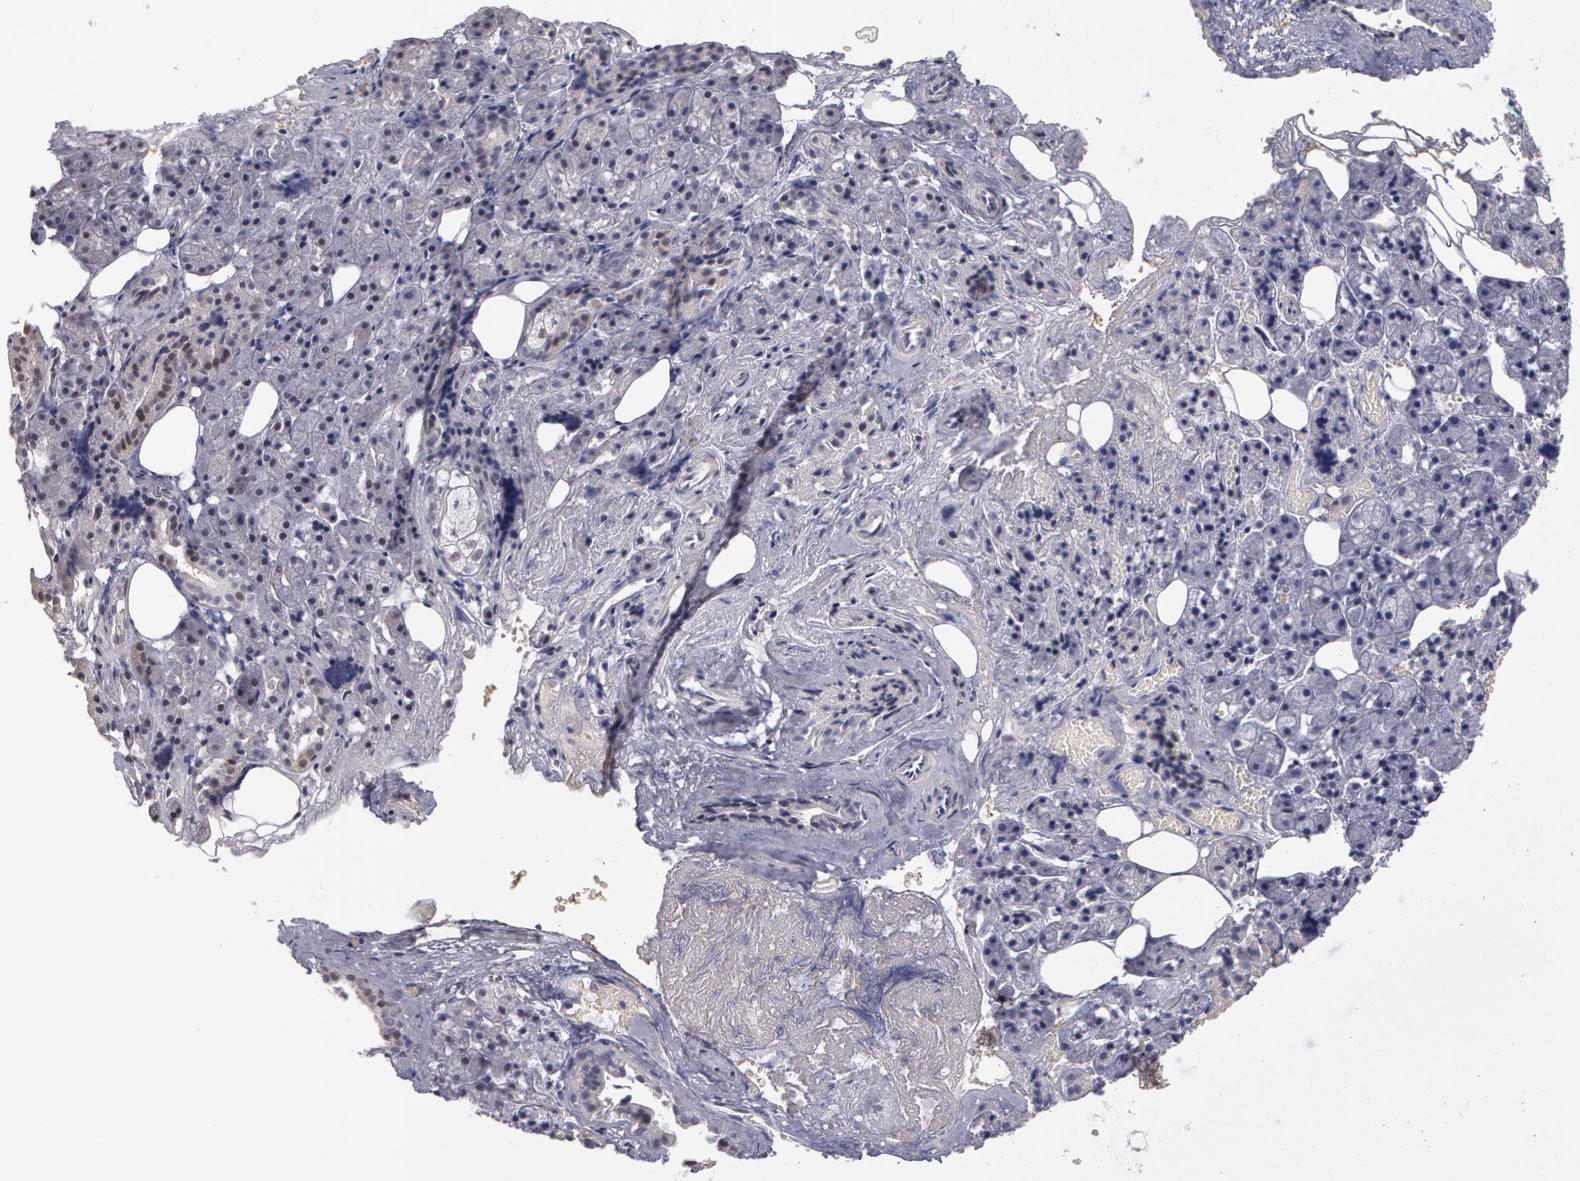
{"staining": {"intensity": "negative", "quantity": "none", "location": "none"}, "tissue": "salivary gland", "cell_type": "Glandular cells", "image_type": "normal", "snomed": [{"axis": "morphology", "description": "Normal tissue, NOS"}, {"axis": "topography", "description": "Salivary gland"}], "caption": "Micrograph shows no significant protein expression in glandular cells of benign salivary gland.", "gene": "PRICKLE1", "patient": {"sex": "female", "age": 55}}